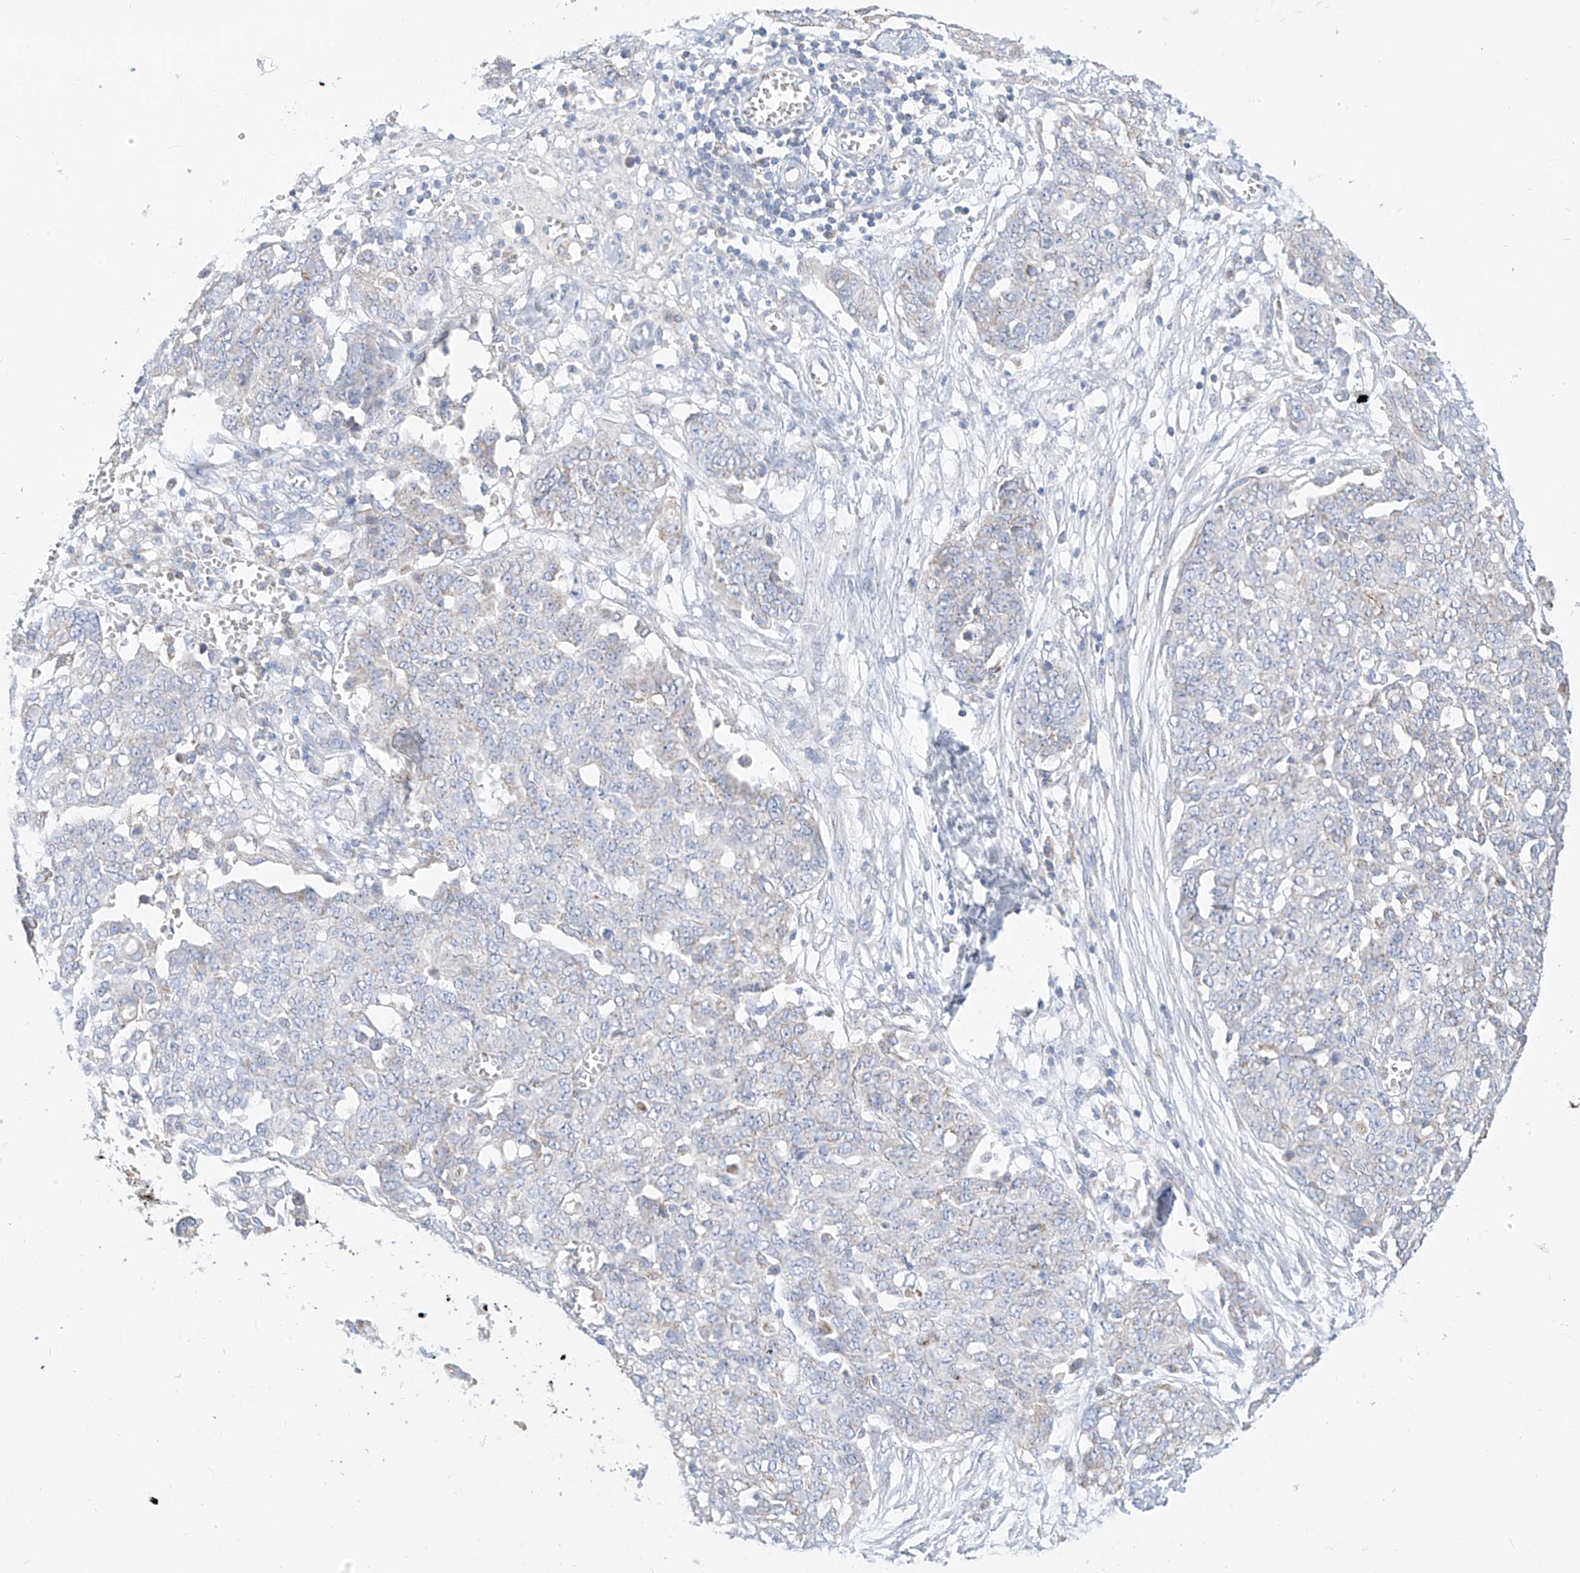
{"staining": {"intensity": "negative", "quantity": "none", "location": "none"}, "tissue": "ovarian cancer", "cell_type": "Tumor cells", "image_type": "cancer", "snomed": [{"axis": "morphology", "description": "Cystadenocarcinoma, serous, NOS"}, {"axis": "topography", "description": "Soft tissue"}, {"axis": "topography", "description": "Ovary"}], "caption": "Immunohistochemical staining of human ovarian serous cystadenocarcinoma exhibits no significant expression in tumor cells.", "gene": "RASA2", "patient": {"sex": "female", "age": 57}}